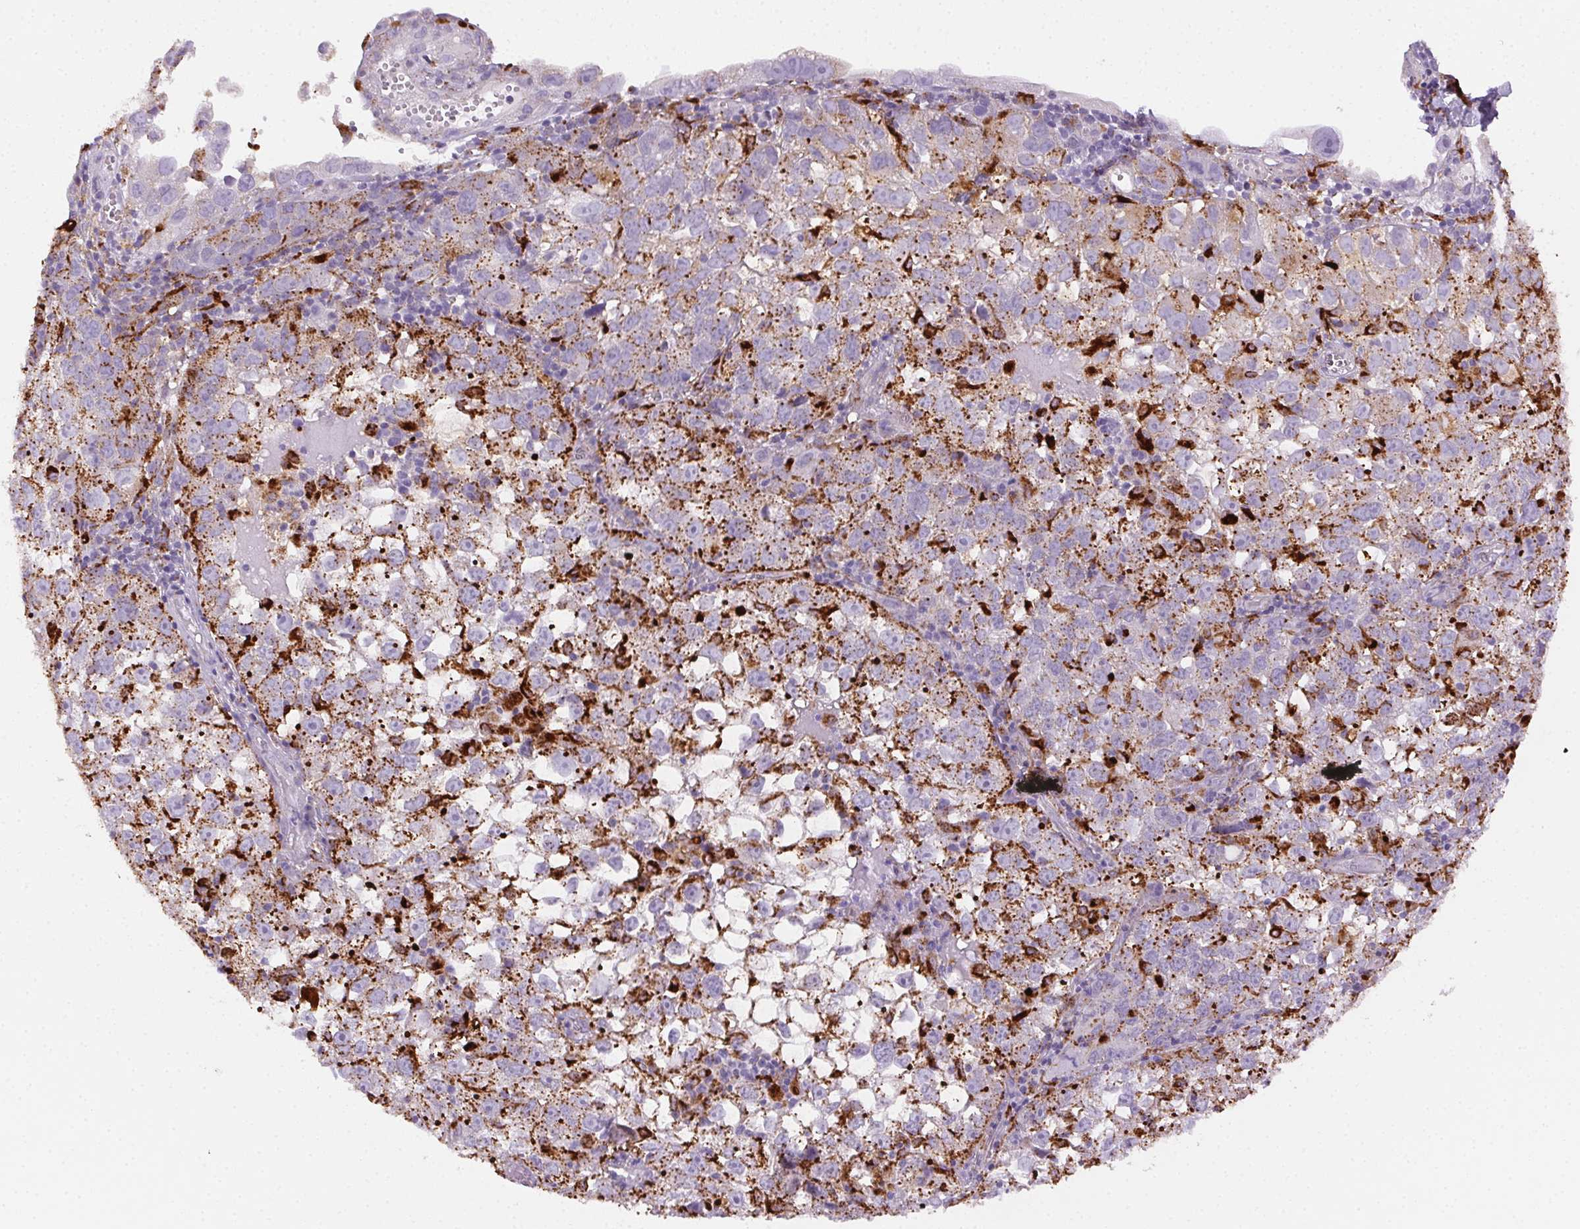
{"staining": {"intensity": "strong", "quantity": "25%-75%", "location": "cytoplasmic/membranous"}, "tissue": "cervical cancer", "cell_type": "Tumor cells", "image_type": "cancer", "snomed": [{"axis": "morphology", "description": "Squamous cell carcinoma, NOS"}, {"axis": "topography", "description": "Cervix"}], "caption": "Immunohistochemistry (IHC) of human squamous cell carcinoma (cervical) shows high levels of strong cytoplasmic/membranous positivity in about 25%-75% of tumor cells. The protein is stained brown, and the nuclei are stained in blue (DAB (3,3'-diaminobenzidine) IHC with brightfield microscopy, high magnification).", "gene": "SCPEP1", "patient": {"sex": "female", "age": 55}}